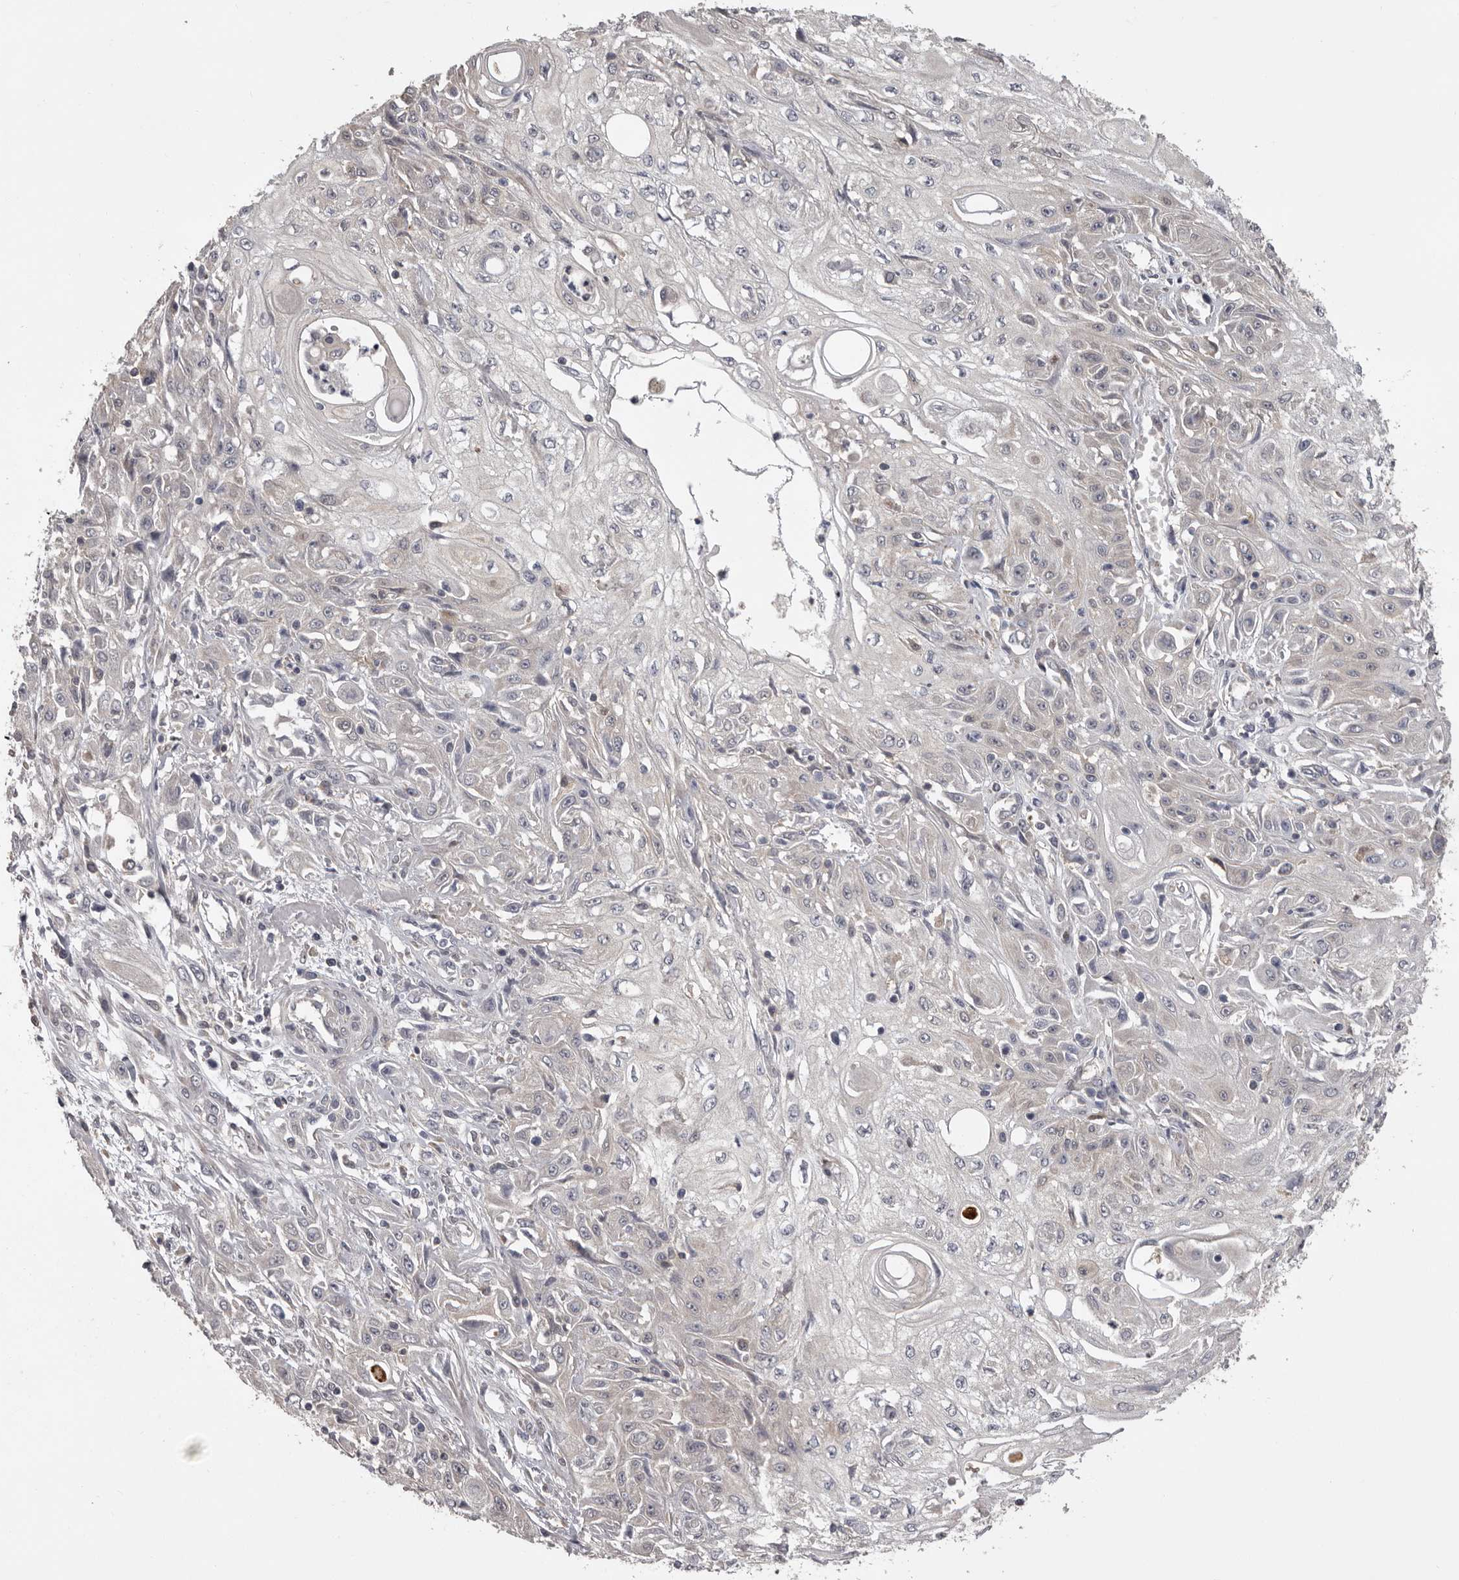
{"staining": {"intensity": "negative", "quantity": "none", "location": "none"}, "tissue": "skin cancer", "cell_type": "Tumor cells", "image_type": "cancer", "snomed": [{"axis": "morphology", "description": "Squamous cell carcinoma, NOS"}, {"axis": "morphology", "description": "Squamous cell carcinoma, metastatic, NOS"}, {"axis": "topography", "description": "Skin"}, {"axis": "topography", "description": "Lymph node"}], "caption": "The histopathology image displays no significant staining in tumor cells of squamous cell carcinoma (skin).", "gene": "MDH1", "patient": {"sex": "male", "age": 75}}